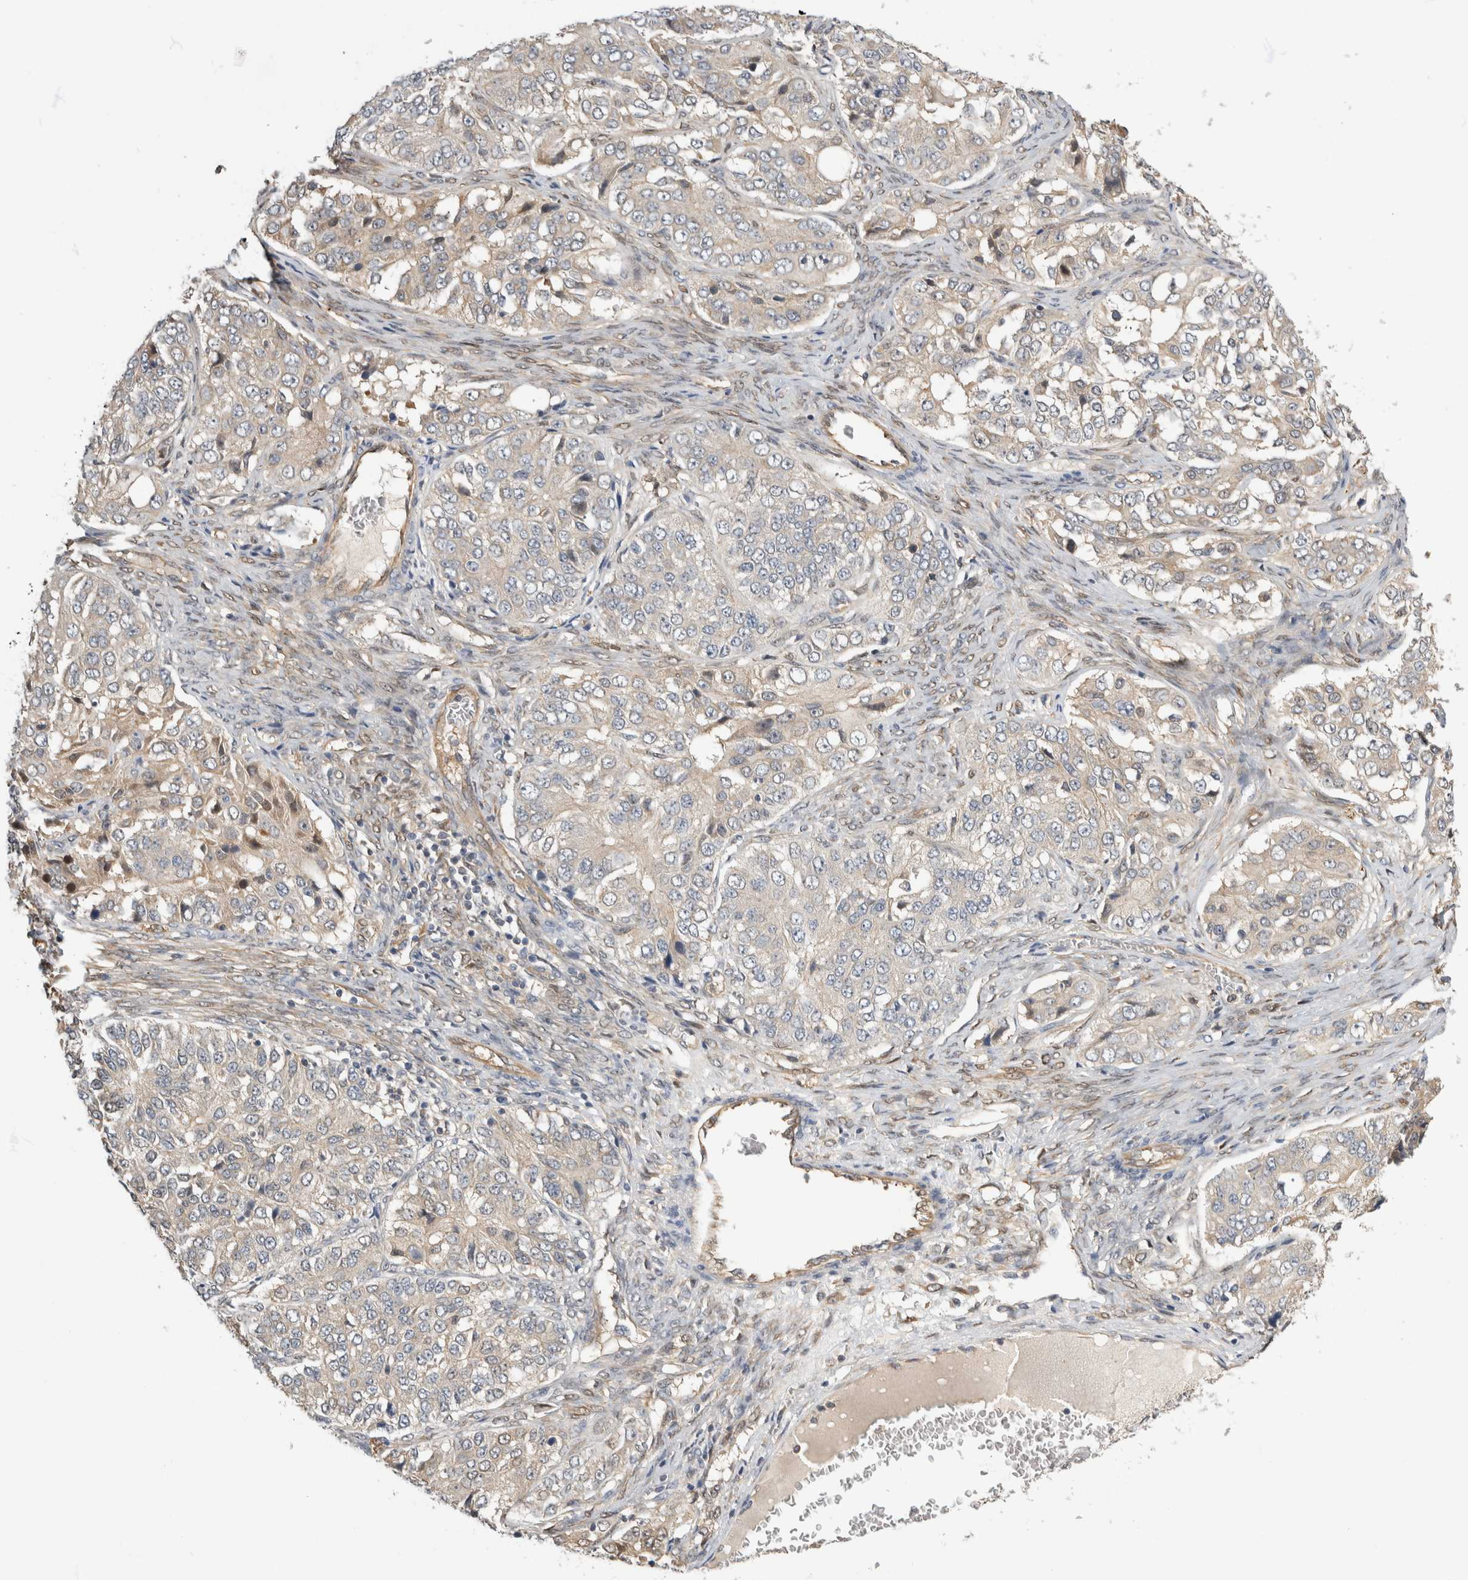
{"staining": {"intensity": "negative", "quantity": "none", "location": "none"}, "tissue": "ovarian cancer", "cell_type": "Tumor cells", "image_type": "cancer", "snomed": [{"axis": "morphology", "description": "Carcinoma, endometroid"}, {"axis": "topography", "description": "Ovary"}], "caption": "Immunohistochemistry (IHC) of human ovarian cancer reveals no positivity in tumor cells. (DAB (3,3'-diaminobenzidine) IHC with hematoxylin counter stain).", "gene": "PGM1", "patient": {"sex": "female", "age": 51}}